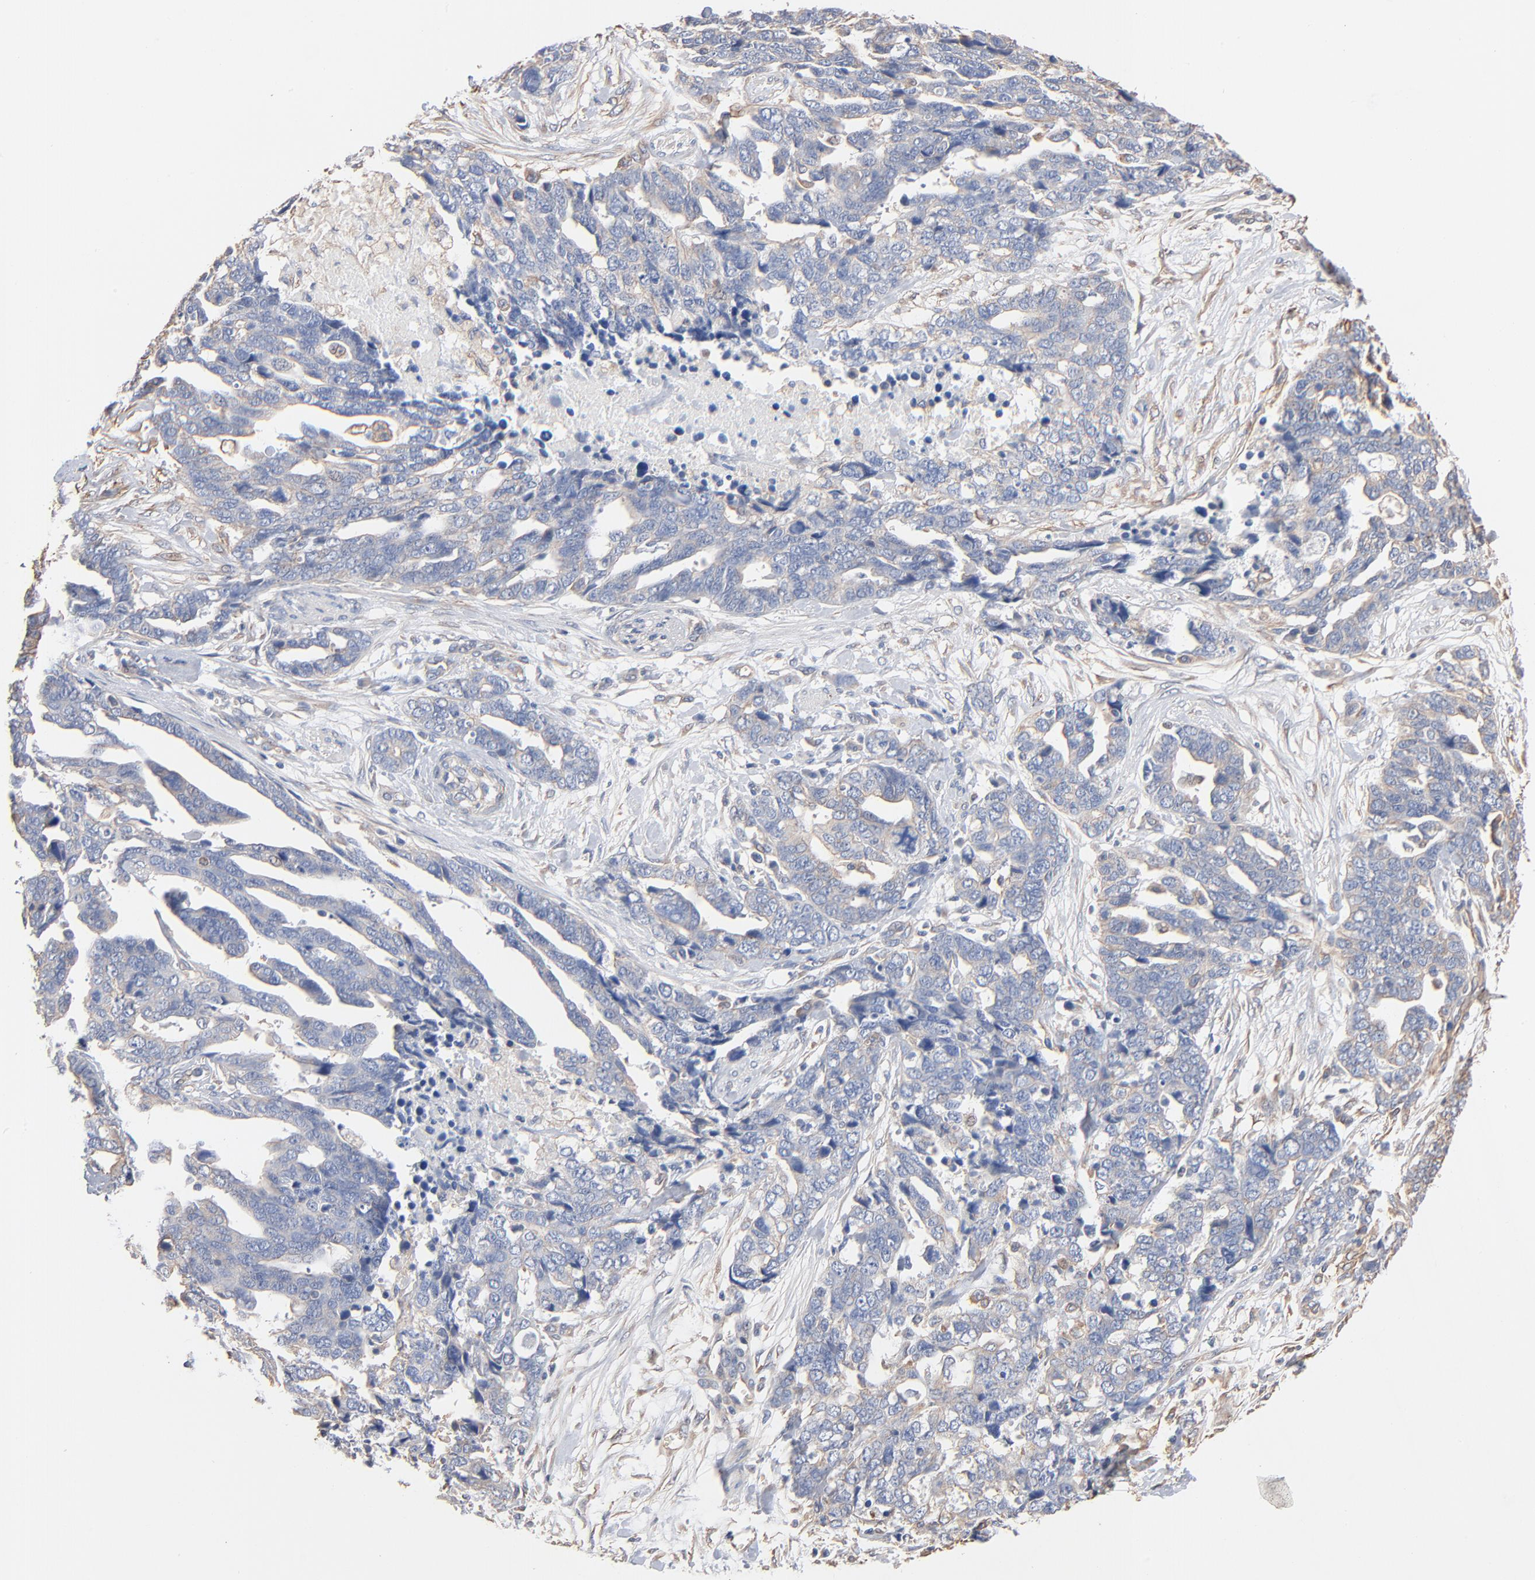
{"staining": {"intensity": "negative", "quantity": "none", "location": "none"}, "tissue": "ovarian cancer", "cell_type": "Tumor cells", "image_type": "cancer", "snomed": [{"axis": "morphology", "description": "Normal tissue, NOS"}, {"axis": "morphology", "description": "Cystadenocarcinoma, serous, NOS"}, {"axis": "topography", "description": "Fallopian tube"}, {"axis": "topography", "description": "Ovary"}], "caption": "Photomicrograph shows no protein expression in tumor cells of ovarian cancer tissue.", "gene": "ABCD4", "patient": {"sex": "female", "age": 56}}